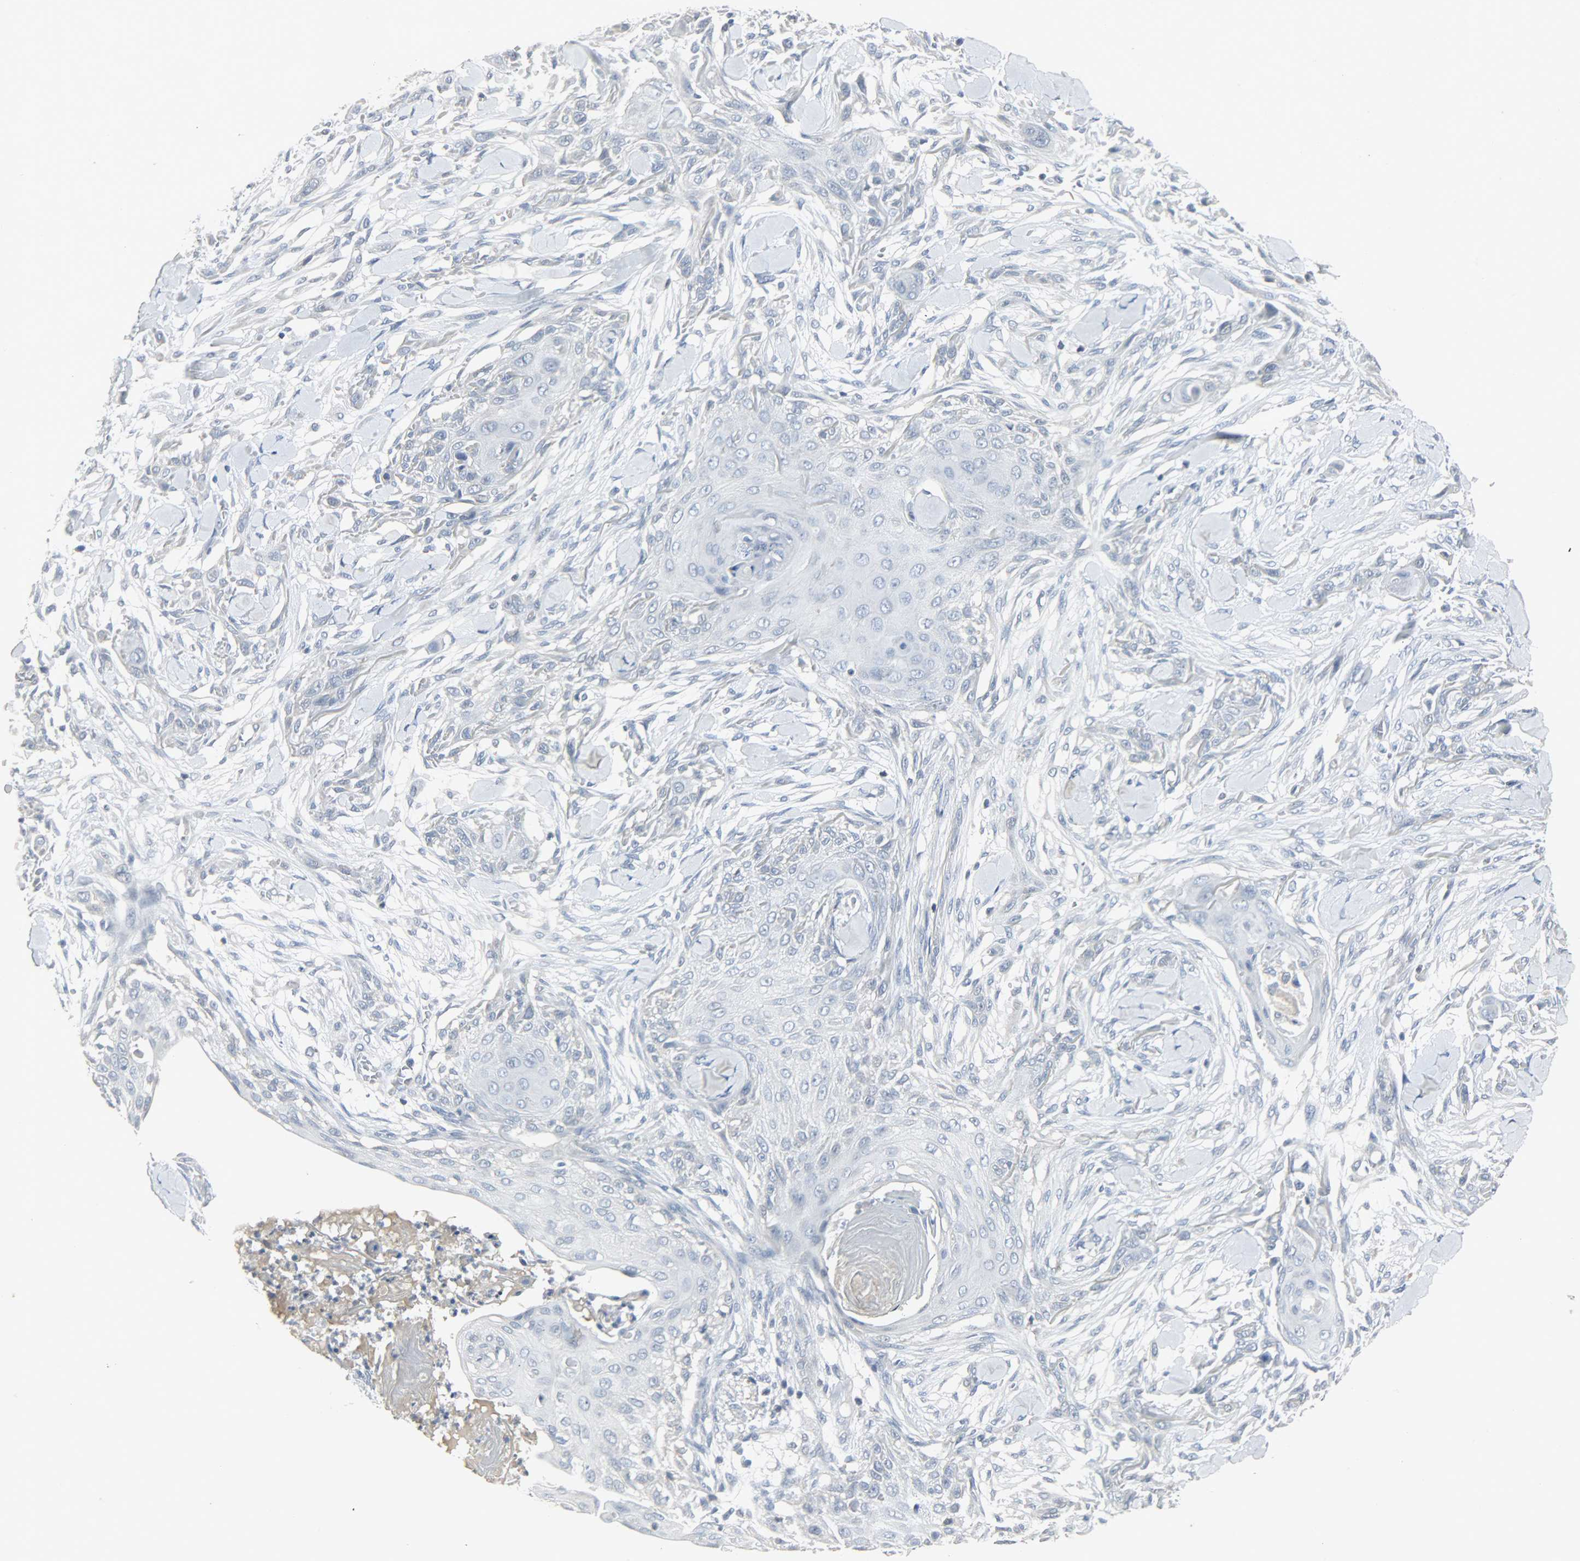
{"staining": {"intensity": "negative", "quantity": "none", "location": "none"}, "tissue": "skin cancer", "cell_type": "Tumor cells", "image_type": "cancer", "snomed": [{"axis": "morphology", "description": "Squamous cell carcinoma, NOS"}, {"axis": "topography", "description": "Skin"}], "caption": "Human skin cancer stained for a protein using immunohistochemistry (IHC) reveals no staining in tumor cells.", "gene": "CAMK4", "patient": {"sex": "female", "age": 59}}